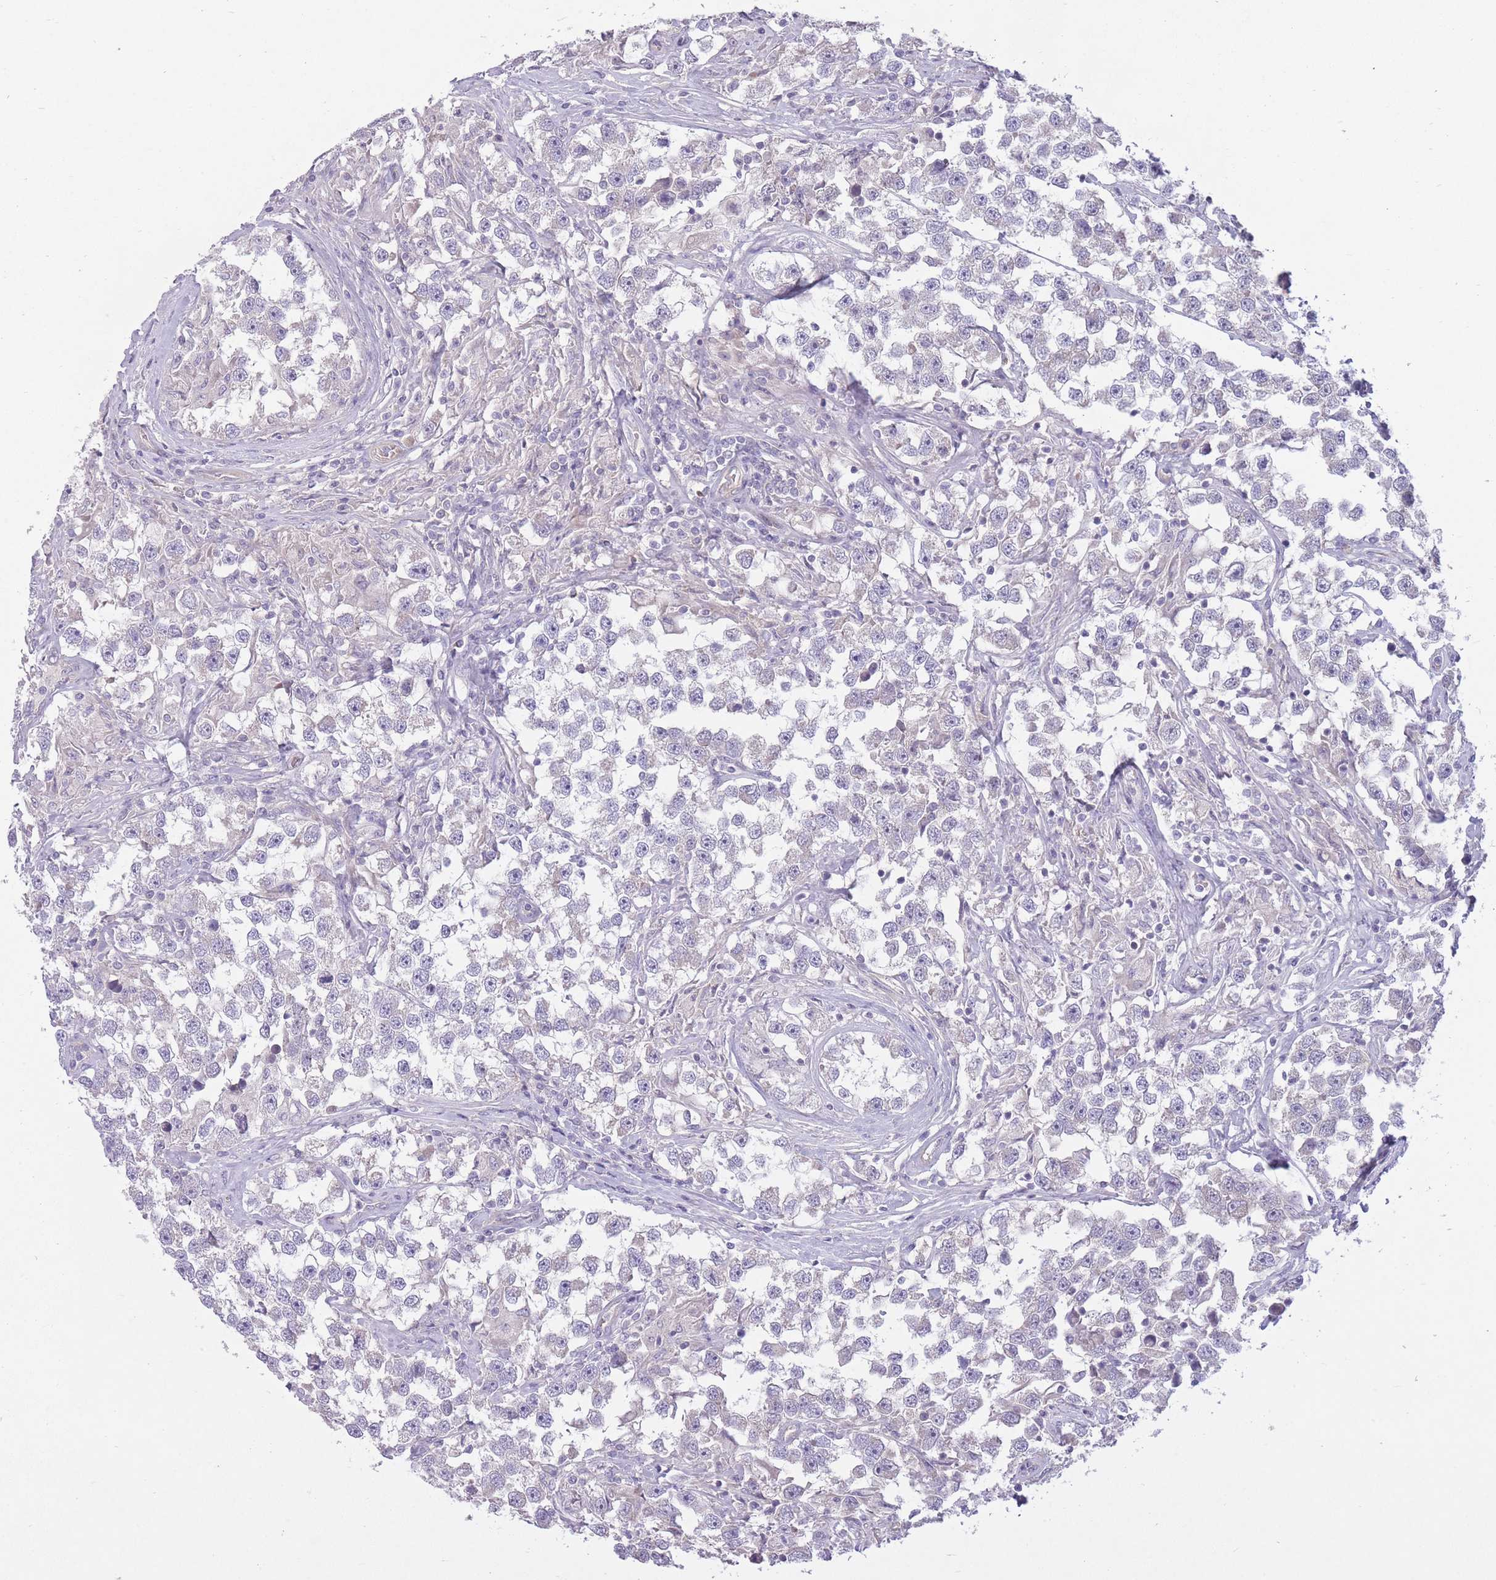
{"staining": {"intensity": "negative", "quantity": "none", "location": "none"}, "tissue": "testis cancer", "cell_type": "Tumor cells", "image_type": "cancer", "snomed": [{"axis": "morphology", "description": "Seminoma, NOS"}, {"axis": "topography", "description": "Testis"}], "caption": "There is no significant expression in tumor cells of testis cancer (seminoma).", "gene": "PNPLA5", "patient": {"sex": "male", "age": 46}}